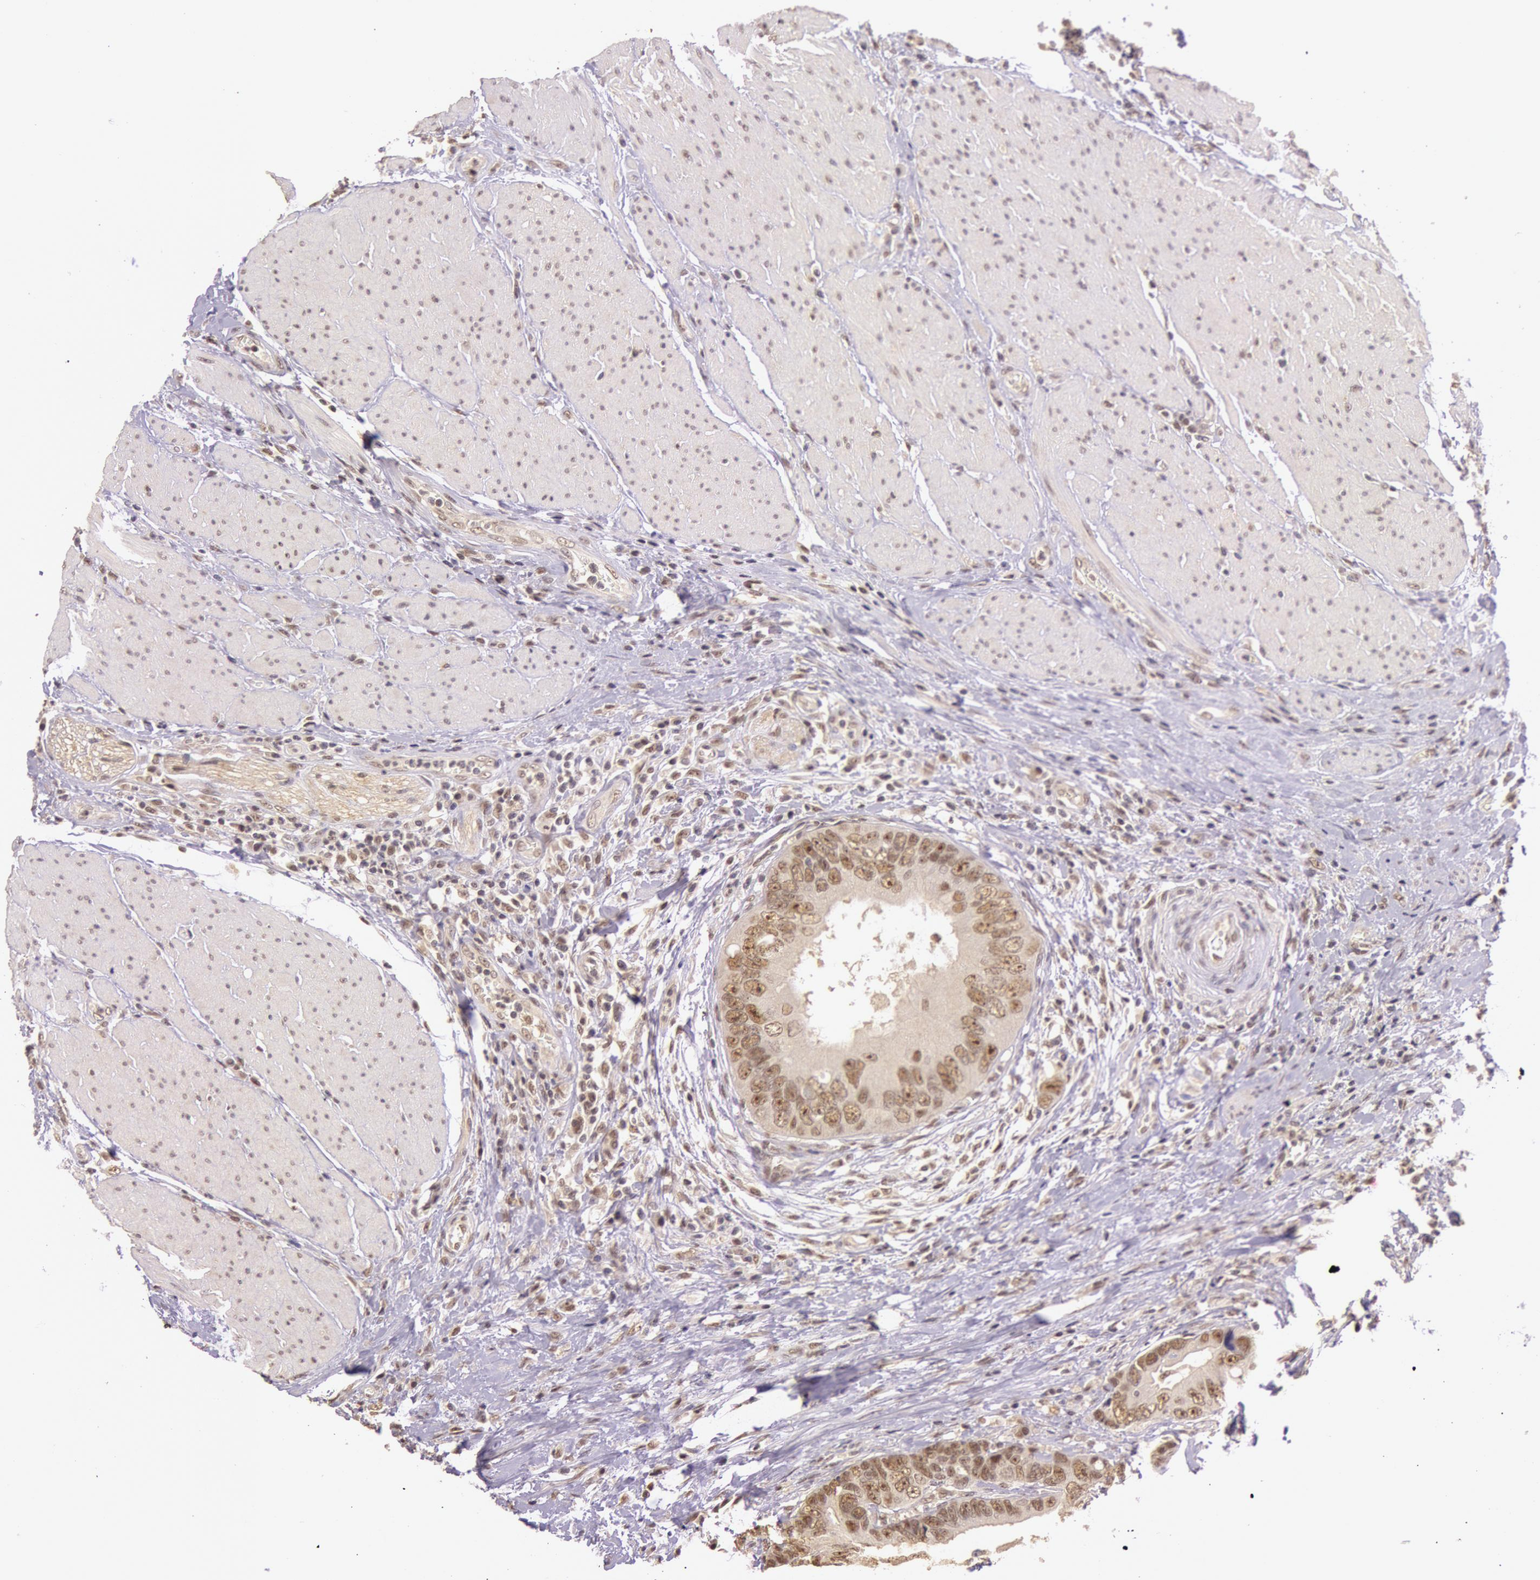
{"staining": {"intensity": "weak", "quantity": ">75%", "location": "cytoplasmic/membranous"}, "tissue": "colorectal cancer", "cell_type": "Tumor cells", "image_type": "cancer", "snomed": [{"axis": "morphology", "description": "Adenocarcinoma, NOS"}, {"axis": "topography", "description": "Rectum"}], "caption": "Immunohistochemical staining of colorectal adenocarcinoma displays low levels of weak cytoplasmic/membranous staining in about >75% of tumor cells.", "gene": "RTL10", "patient": {"sex": "female", "age": 67}}